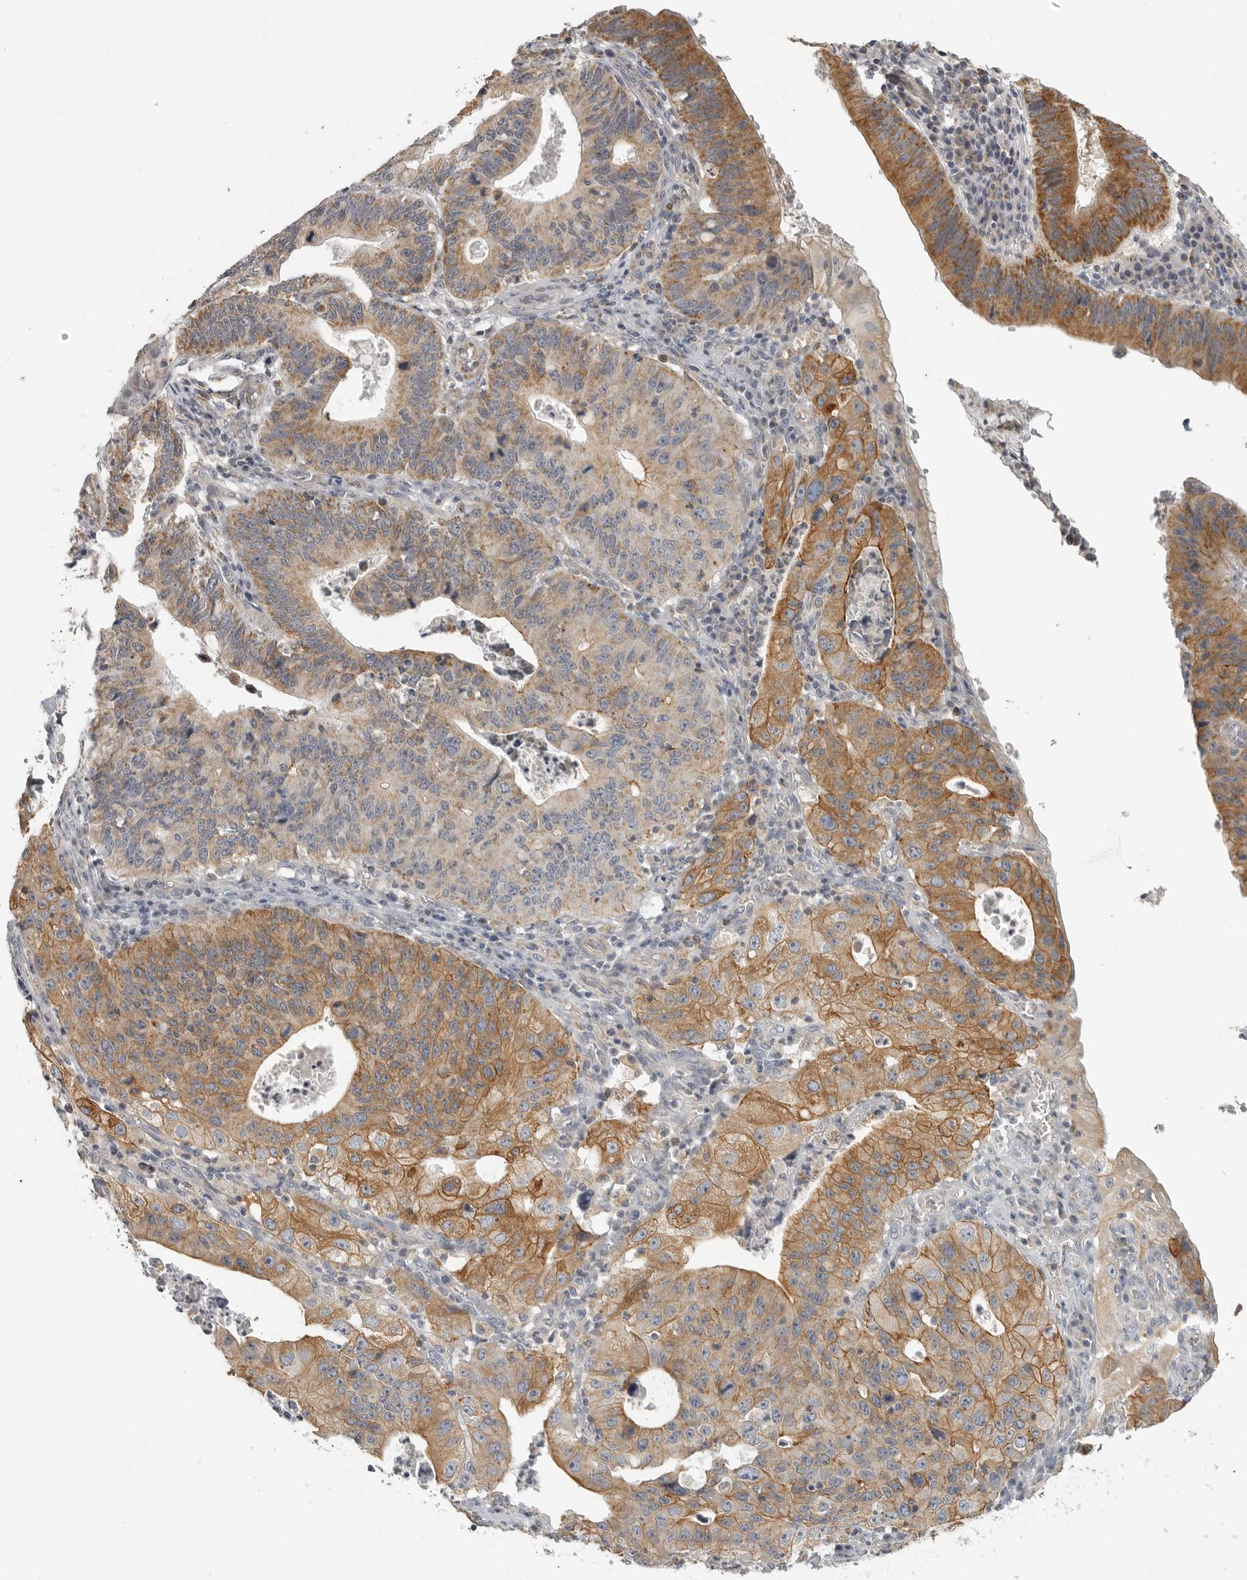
{"staining": {"intensity": "moderate", "quantity": ">75%", "location": "cytoplasmic/membranous"}, "tissue": "stomach cancer", "cell_type": "Tumor cells", "image_type": "cancer", "snomed": [{"axis": "morphology", "description": "Adenocarcinoma, NOS"}, {"axis": "topography", "description": "Stomach"}], "caption": "Stomach cancer stained with DAB (3,3'-diaminobenzidine) immunohistochemistry reveals medium levels of moderate cytoplasmic/membranous staining in approximately >75% of tumor cells.", "gene": "RXFP3", "patient": {"sex": "male", "age": 59}}